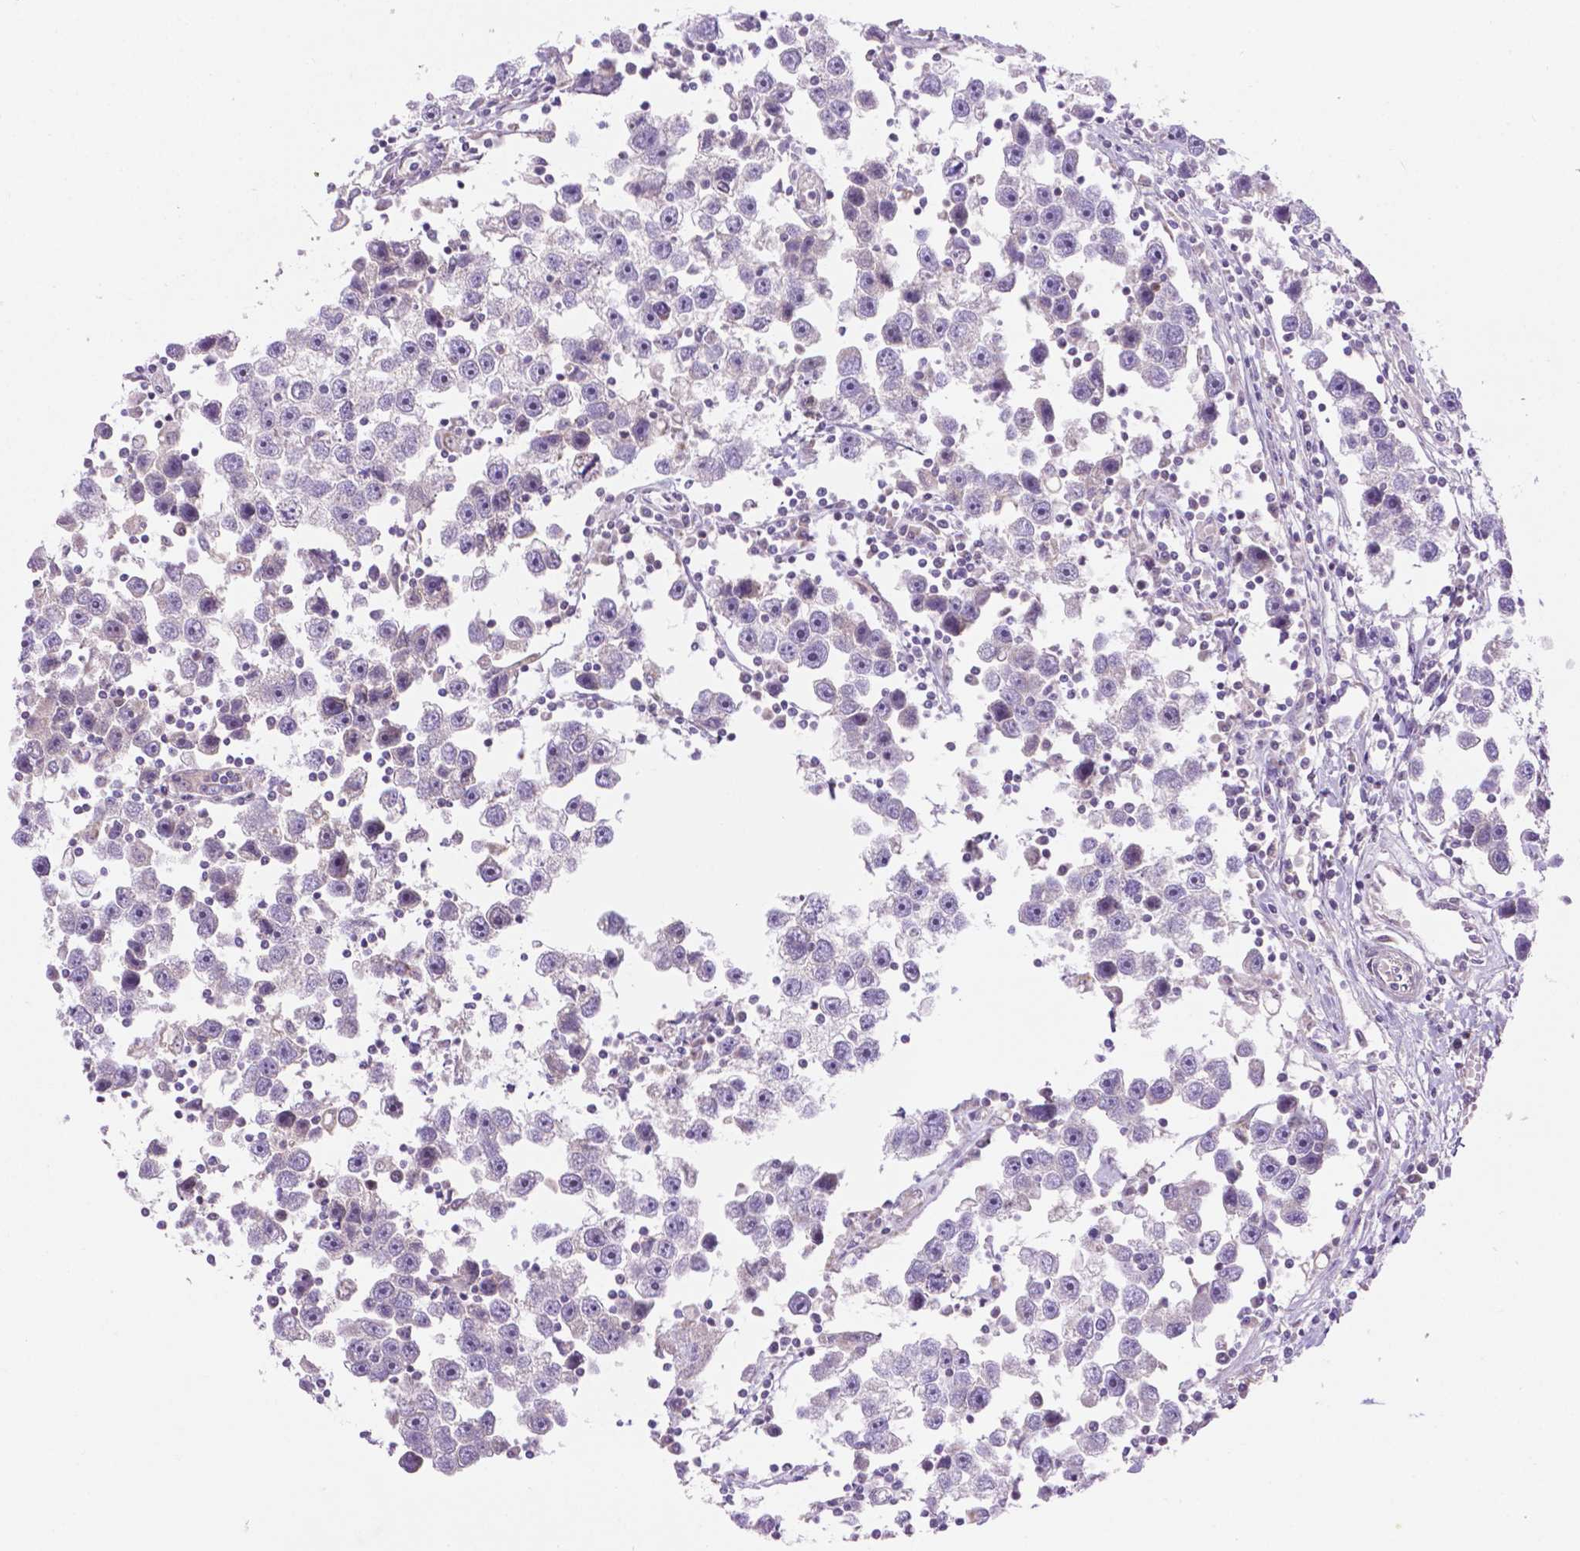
{"staining": {"intensity": "negative", "quantity": "none", "location": "none"}, "tissue": "testis cancer", "cell_type": "Tumor cells", "image_type": "cancer", "snomed": [{"axis": "morphology", "description": "Seminoma, NOS"}, {"axis": "topography", "description": "Testis"}], "caption": "The micrograph displays no significant expression in tumor cells of testis cancer.", "gene": "FAM50B", "patient": {"sex": "male", "age": 30}}